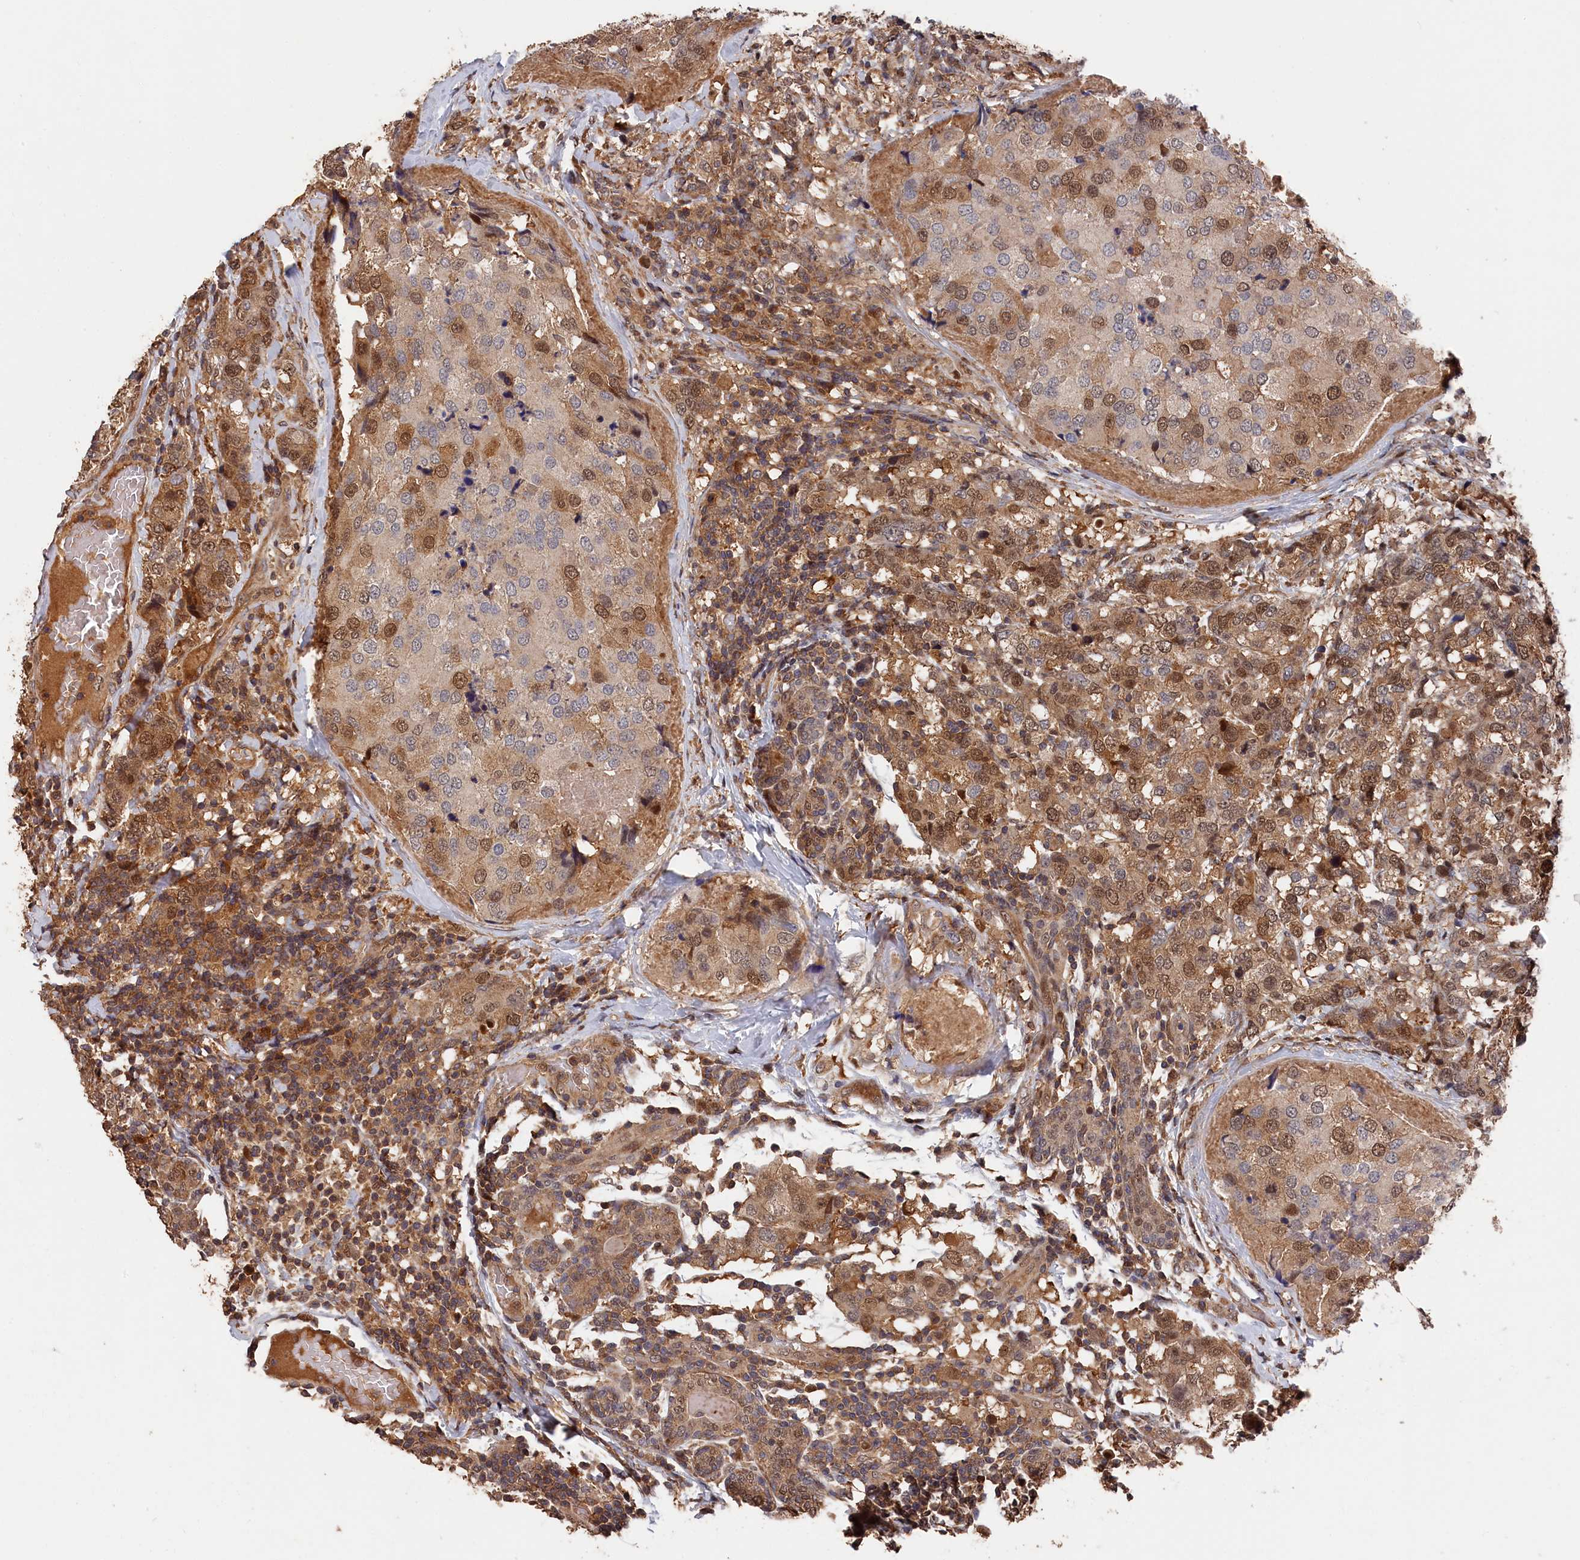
{"staining": {"intensity": "moderate", "quantity": "25%-75%", "location": "cytoplasmic/membranous,nuclear"}, "tissue": "breast cancer", "cell_type": "Tumor cells", "image_type": "cancer", "snomed": [{"axis": "morphology", "description": "Lobular carcinoma"}, {"axis": "topography", "description": "Breast"}], "caption": "Protein expression analysis of breast cancer shows moderate cytoplasmic/membranous and nuclear expression in about 25%-75% of tumor cells.", "gene": "RMI2", "patient": {"sex": "female", "age": 59}}